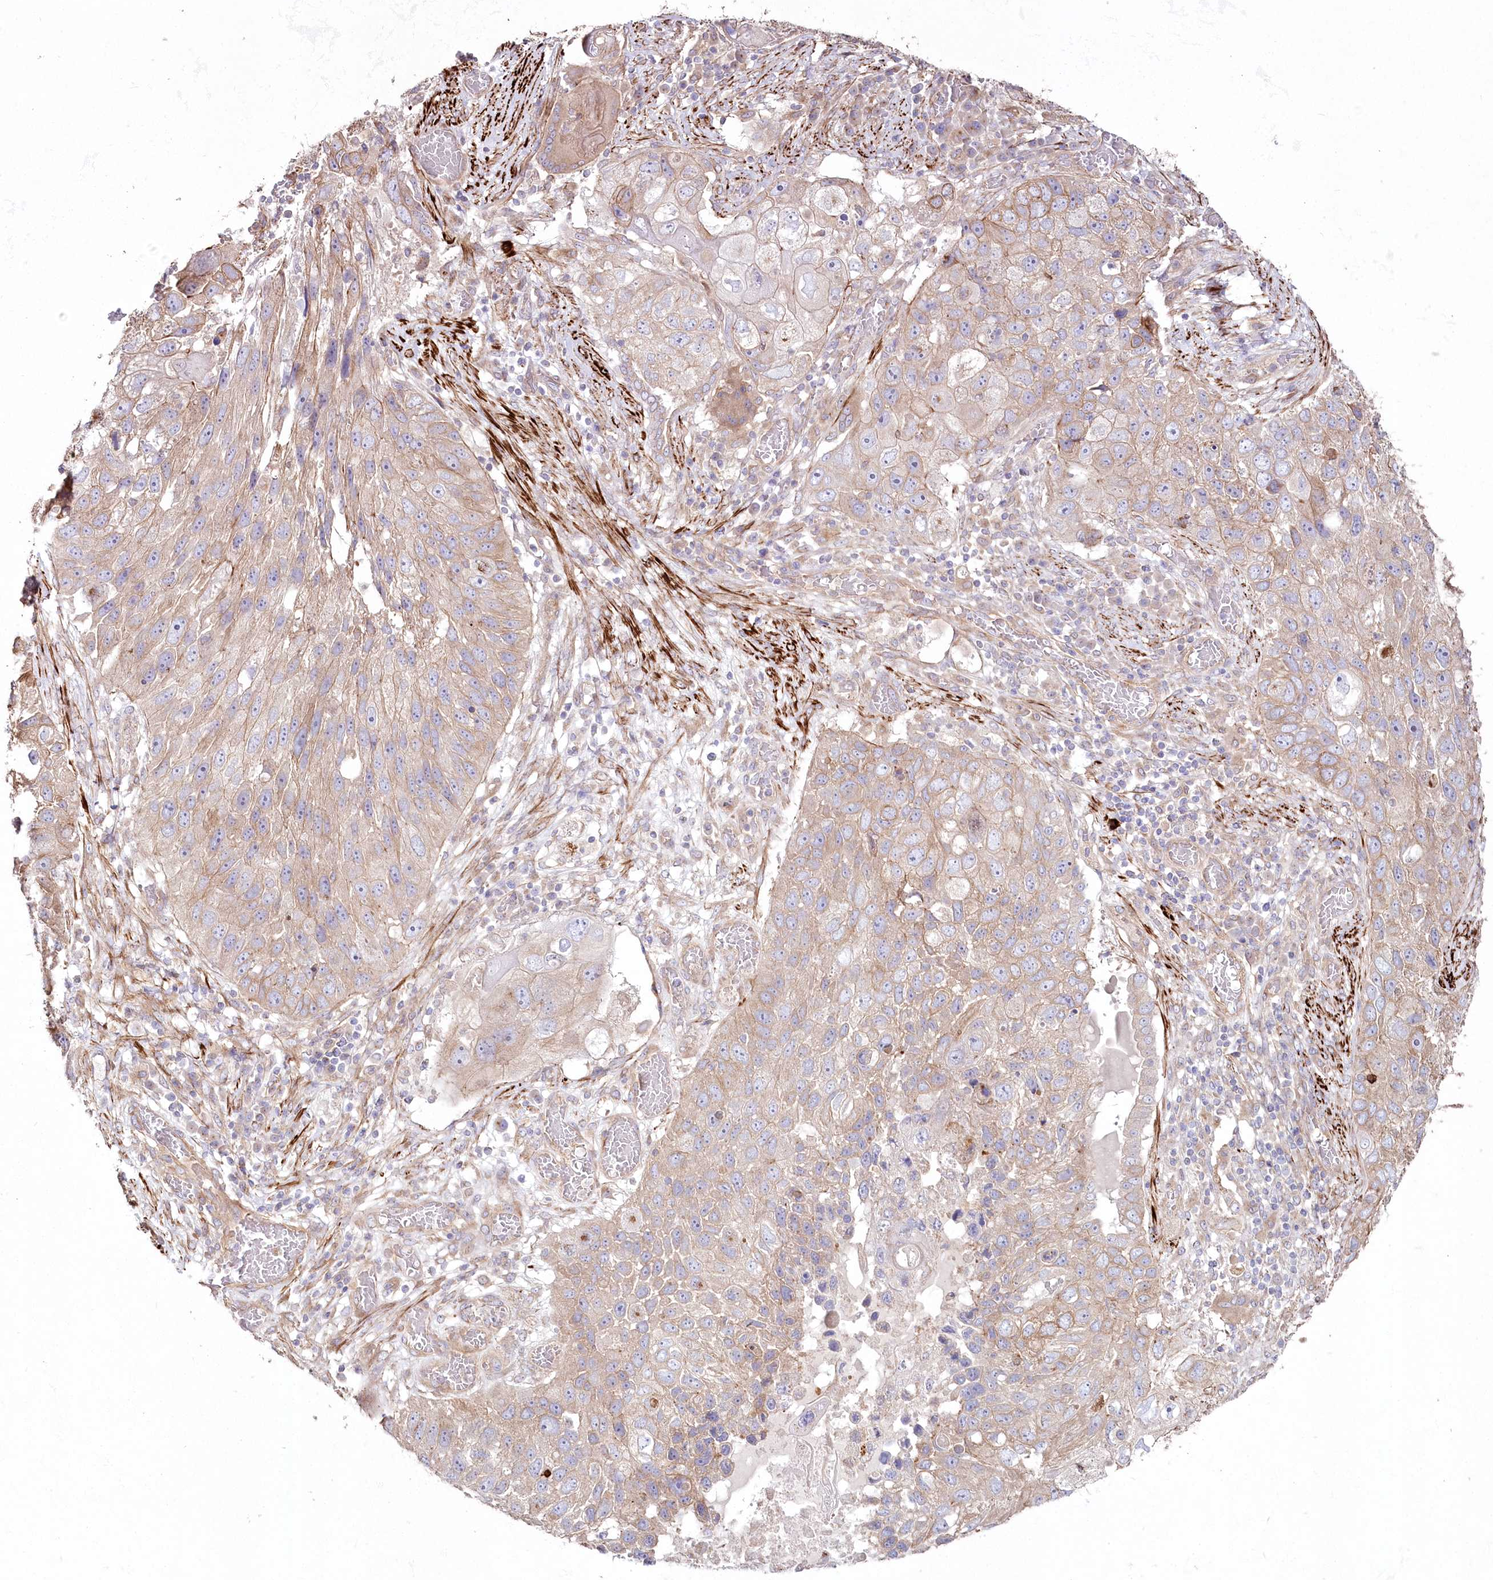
{"staining": {"intensity": "weak", "quantity": ">75%", "location": "cytoplasmic/membranous"}, "tissue": "lung cancer", "cell_type": "Tumor cells", "image_type": "cancer", "snomed": [{"axis": "morphology", "description": "Squamous cell carcinoma, NOS"}, {"axis": "topography", "description": "Lung"}], "caption": "An image of human squamous cell carcinoma (lung) stained for a protein reveals weak cytoplasmic/membranous brown staining in tumor cells.", "gene": "SUMF1", "patient": {"sex": "male", "age": 61}}